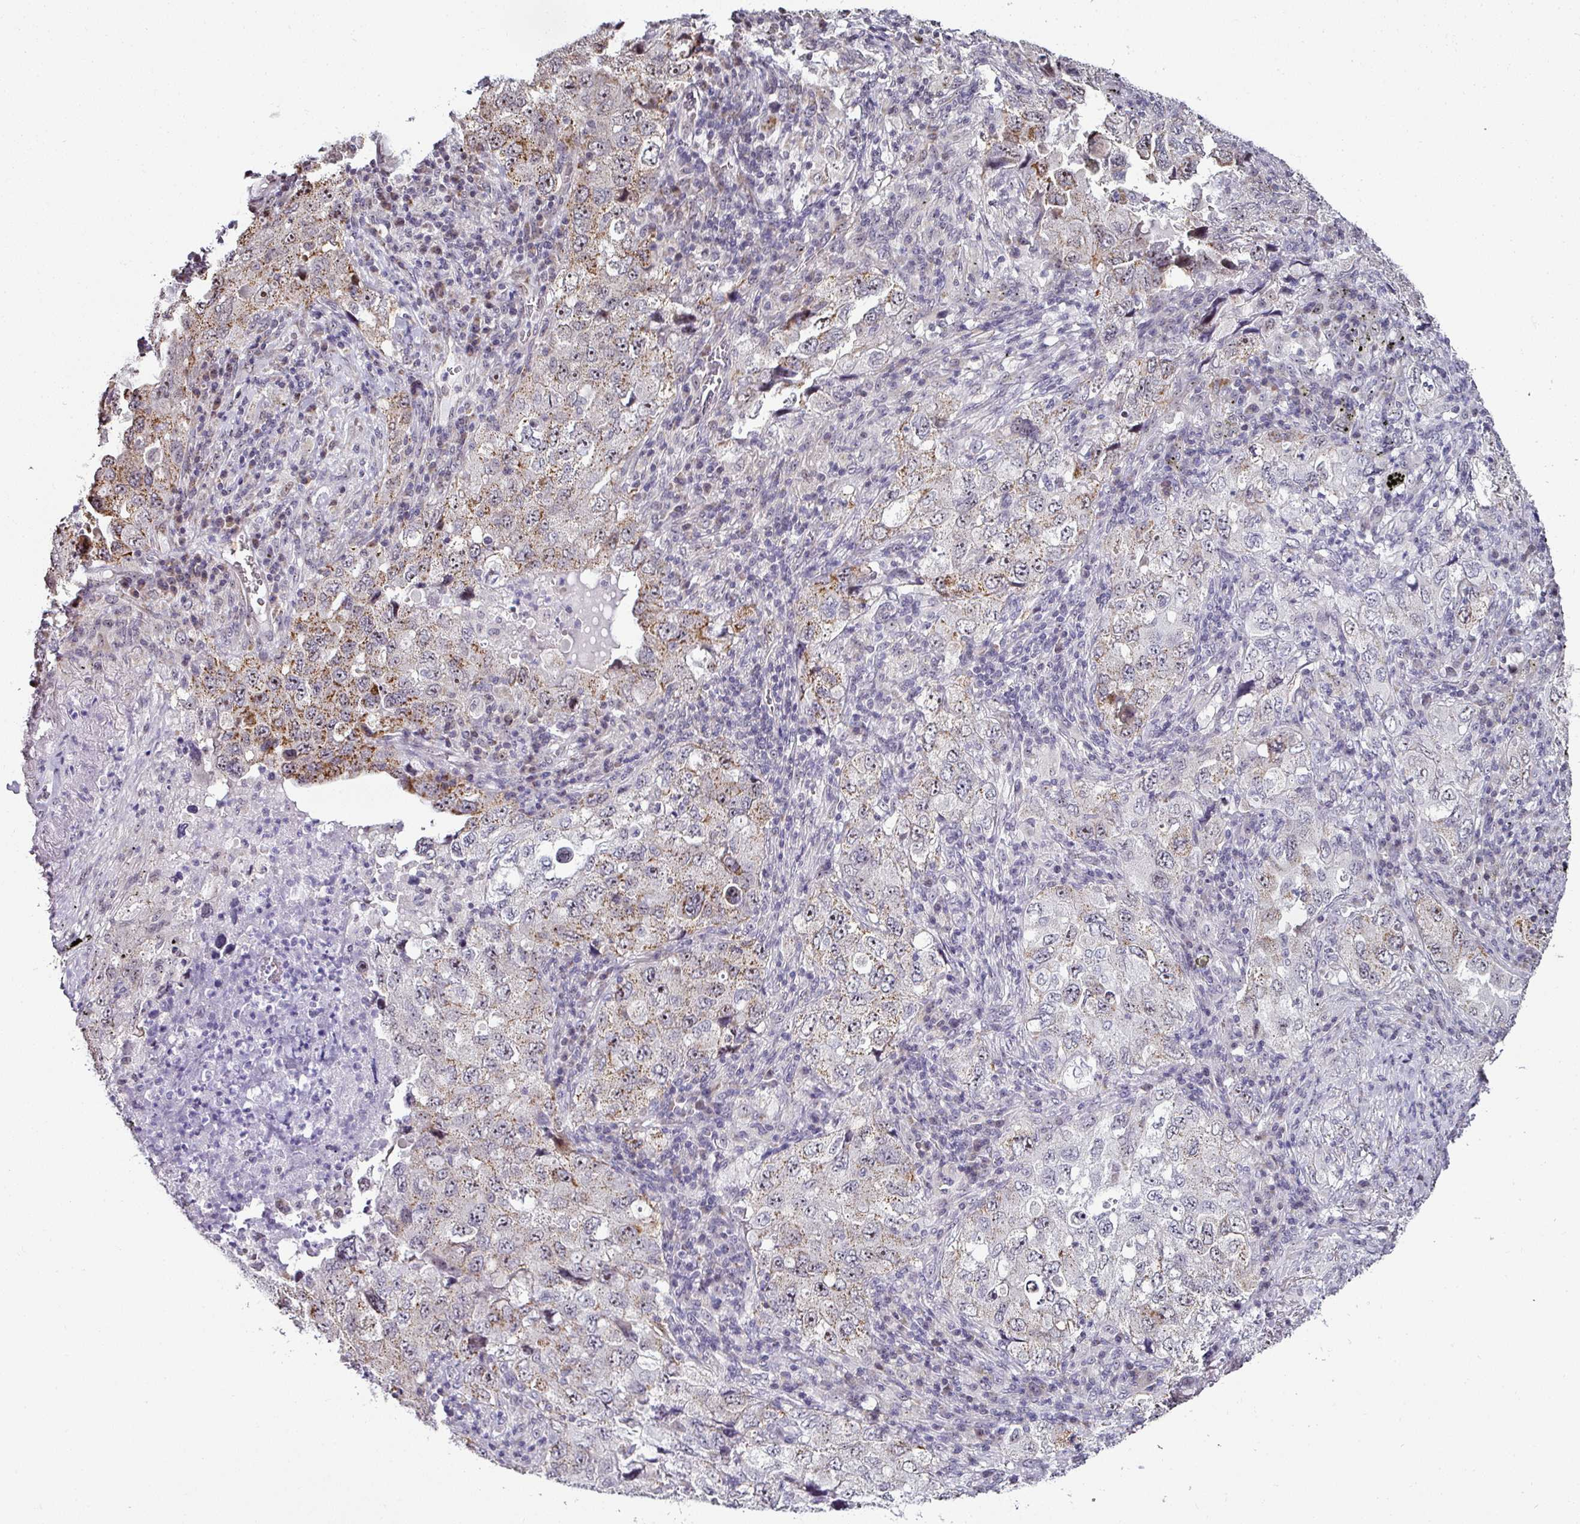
{"staining": {"intensity": "moderate", "quantity": "<25%", "location": "cytoplasmic/membranous,nuclear"}, "tissue": "lung cancer", "cell_type": "Tumor cells", "image_type": "cancer", "snomed": [{"axis": "morphology", "description": "Adenocarcinoma, NOS"}, {"axis": "topography", "description": "Lung"}], "caption": "Lung cancer stained with IHC exhibits moderate cytoplasmic/membranous and nuclear positivity in approximately <25% of tumor cells.", "gene": "NACC2", "patient": {"sex": "female", "age": 57}}